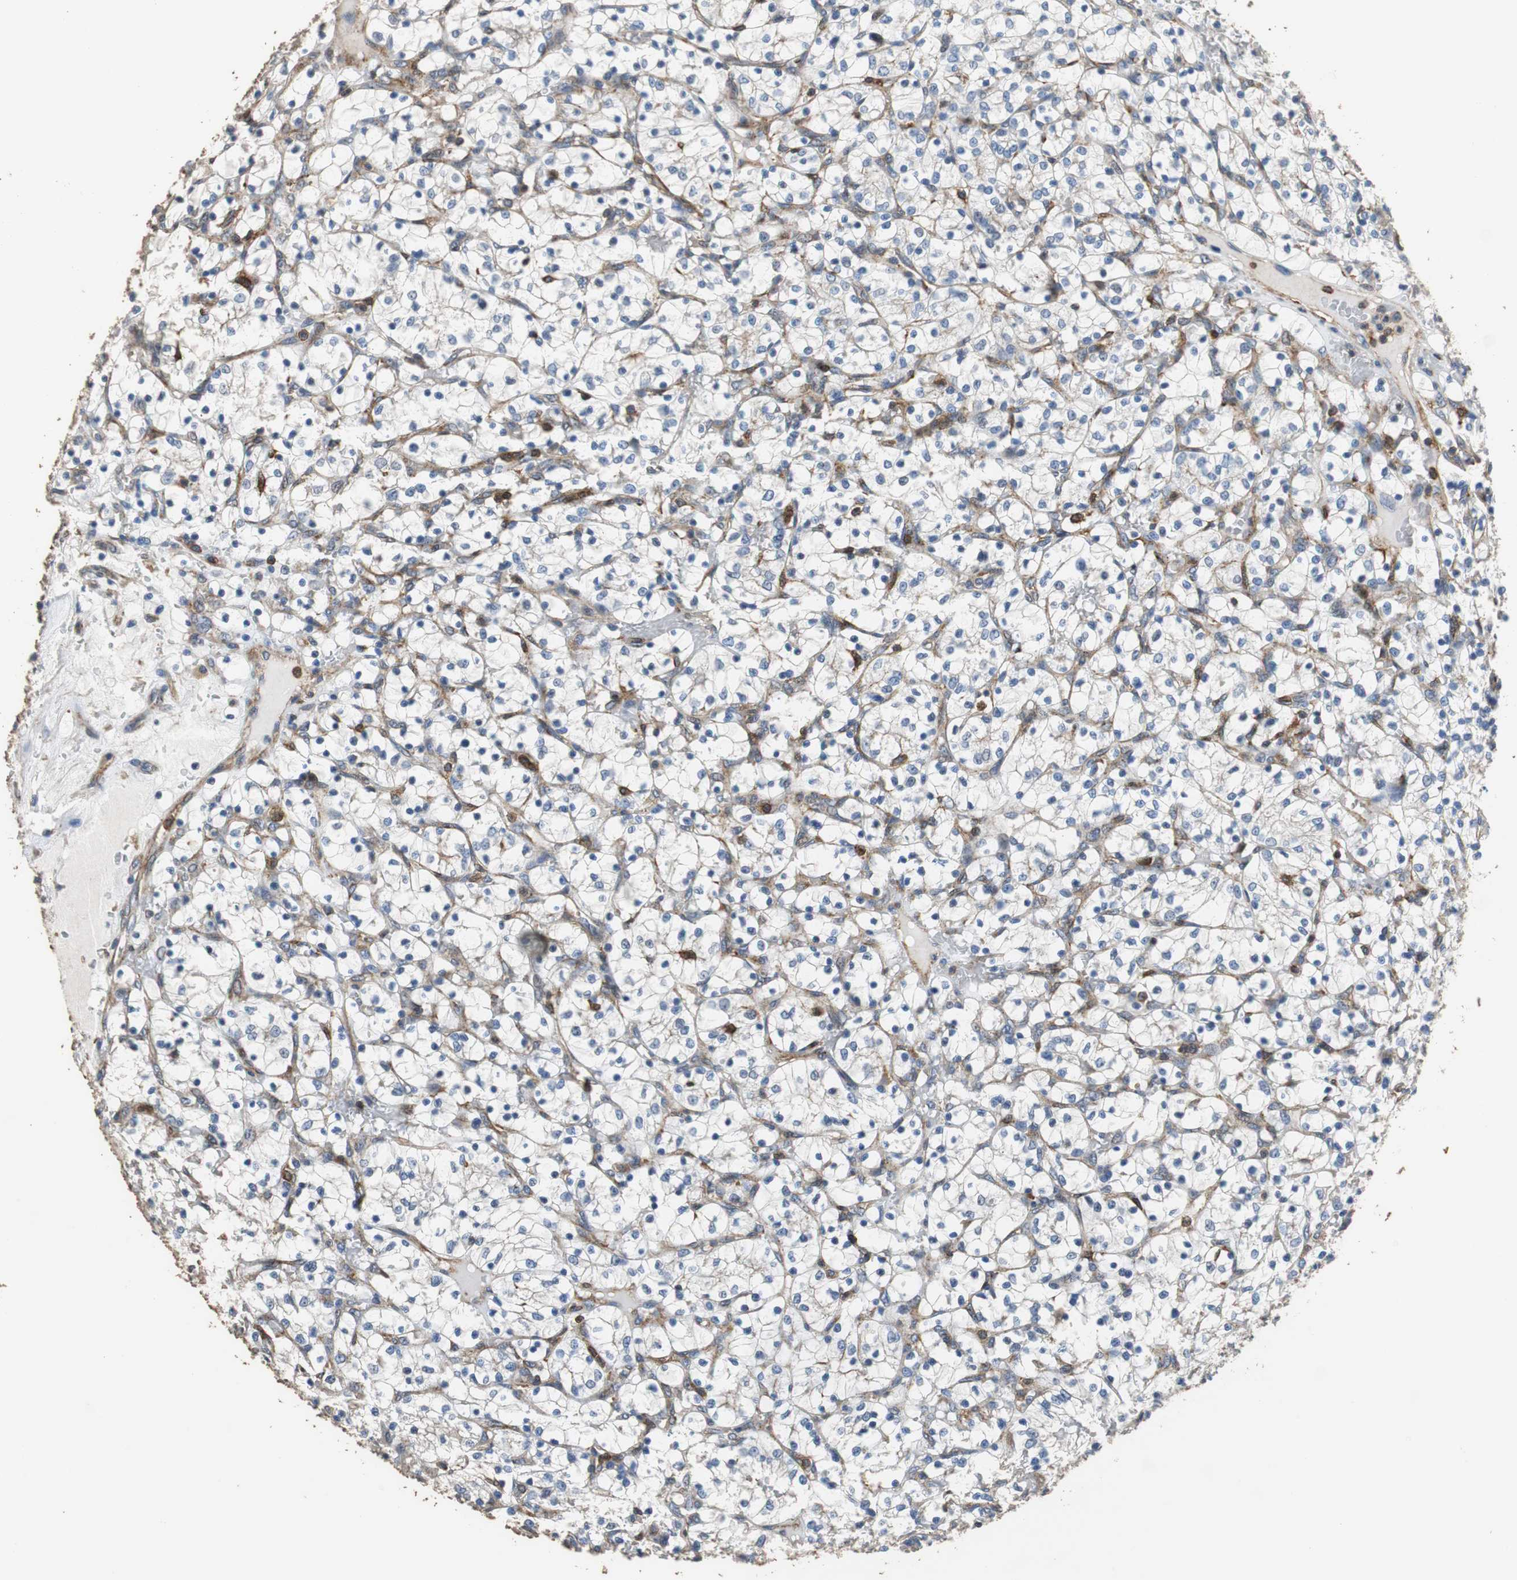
{"staining": {"intensity": "weak", "quantity": "<25%", "location": "cytoplasmic/membranous"}, "tissue": "renal cancer", "cell_type": "Tumor cells", "image_type": "cancer", "snomed": [{"axis": "morphology", "description": "Adenocarcinoma, NOS"}, {"axis": "topography", "description": "Kidney"}], "caption": "Immunohistochemistry micrograph of human renal adenocarcinoma stained for a protein (brown), which exhibits no staining in tumor cells. The staining was performed using DAB (3,3'-diaminobenzidine) to visualize the protein expression in brown, while the nuclei were stained in blue with hematoxylin (Magnification: 20x).", "gene": "PRKRA", "patient": {"sex": "female", "age": 69}}